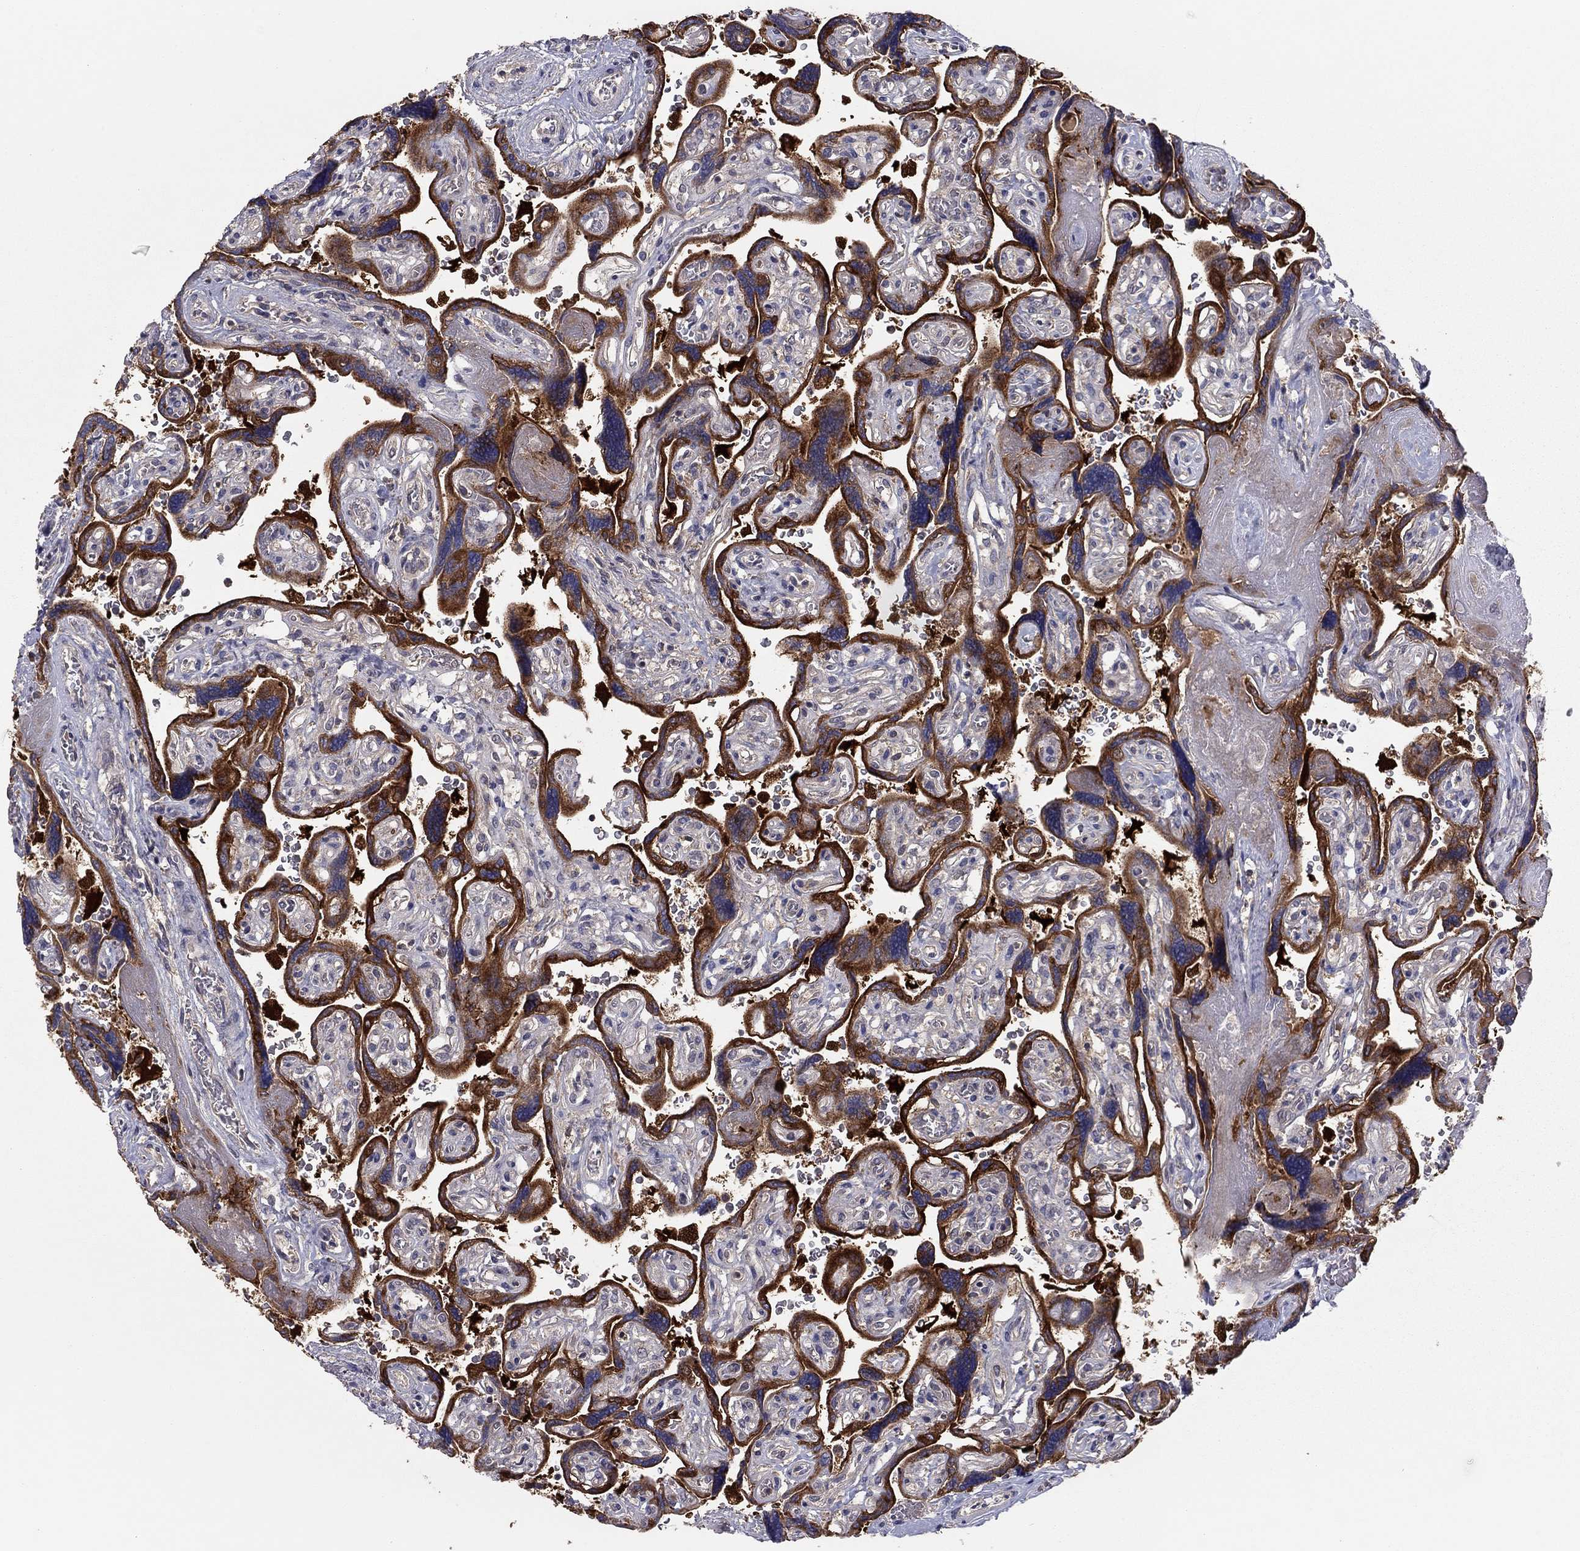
{"staining": {"intensity": "weak", "quantity": "<25%", "location": "cytoplasmic/membranous"}, "tissue": "placenta", "cell_type": "Decidual cells", "image_type": "normal", "snomed": [{"axis": "morphology", "description": "Normal tissue, NOS"}, {"axis": "topography", "description": "Placenta"}], "caption": "The immunohistochemistry (IHC) histopathology image has no significant expression in decidual cells of placenta. (Brightfield microscopy of DAB (3,3'-diaminobenzidine) immunohistochemistry at high magnification).", "gene": "RNF123", "patient": {"sex": "female", "age": 32}}